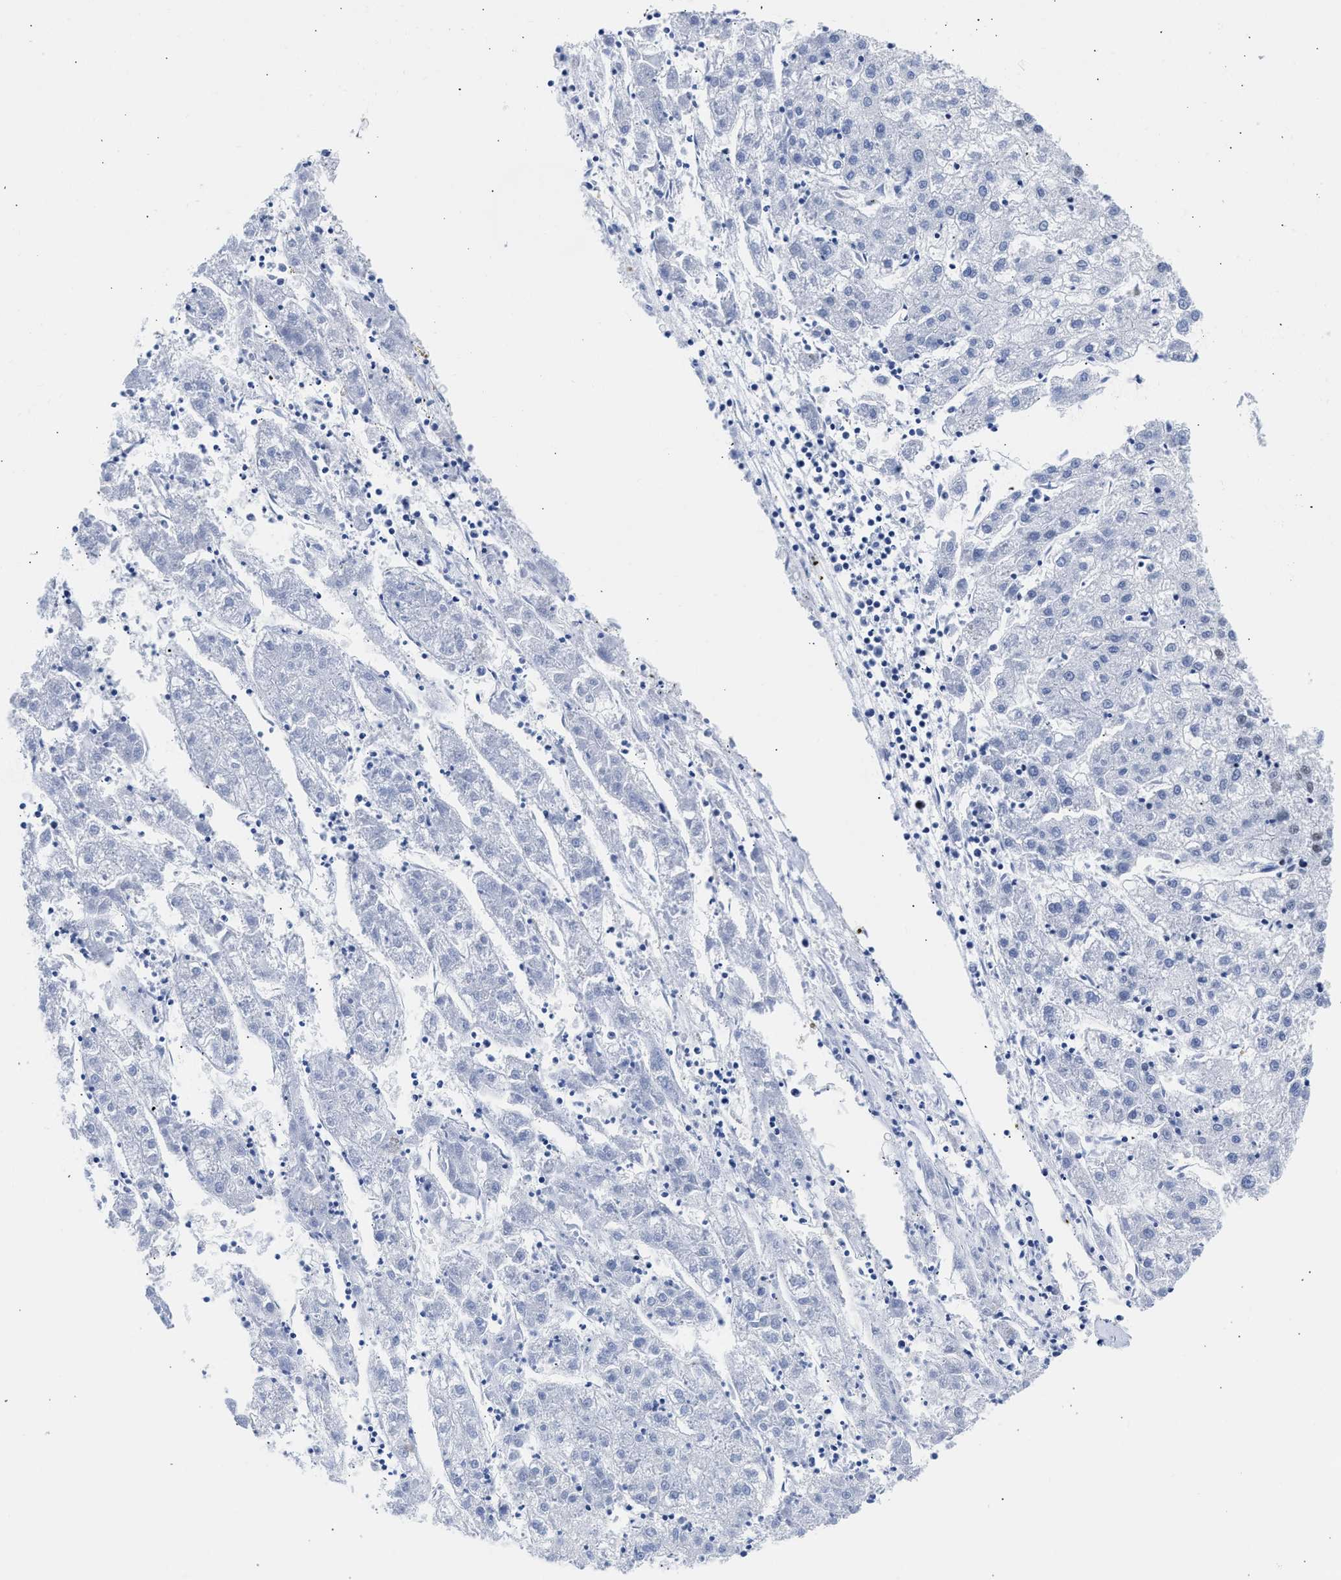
{"staining": {"intensity": "negative", "quantity": "none", "location": "none"}, "tissue": "liver cancer", "cell_type": "Tumor cells", "image_type": "cancer", "snomed": [{"axis": "morphology", "description": "Carcinoma, Hepatocellular, NOS"}, {"axis": "topography", "description": "Liver"}], "caption": "This is an immunohistochemistry image of human liver cancer. There is no positivity in tumor cells.", "gene": "RBM8A", "patient": {"sex": "male", "age": 72}}